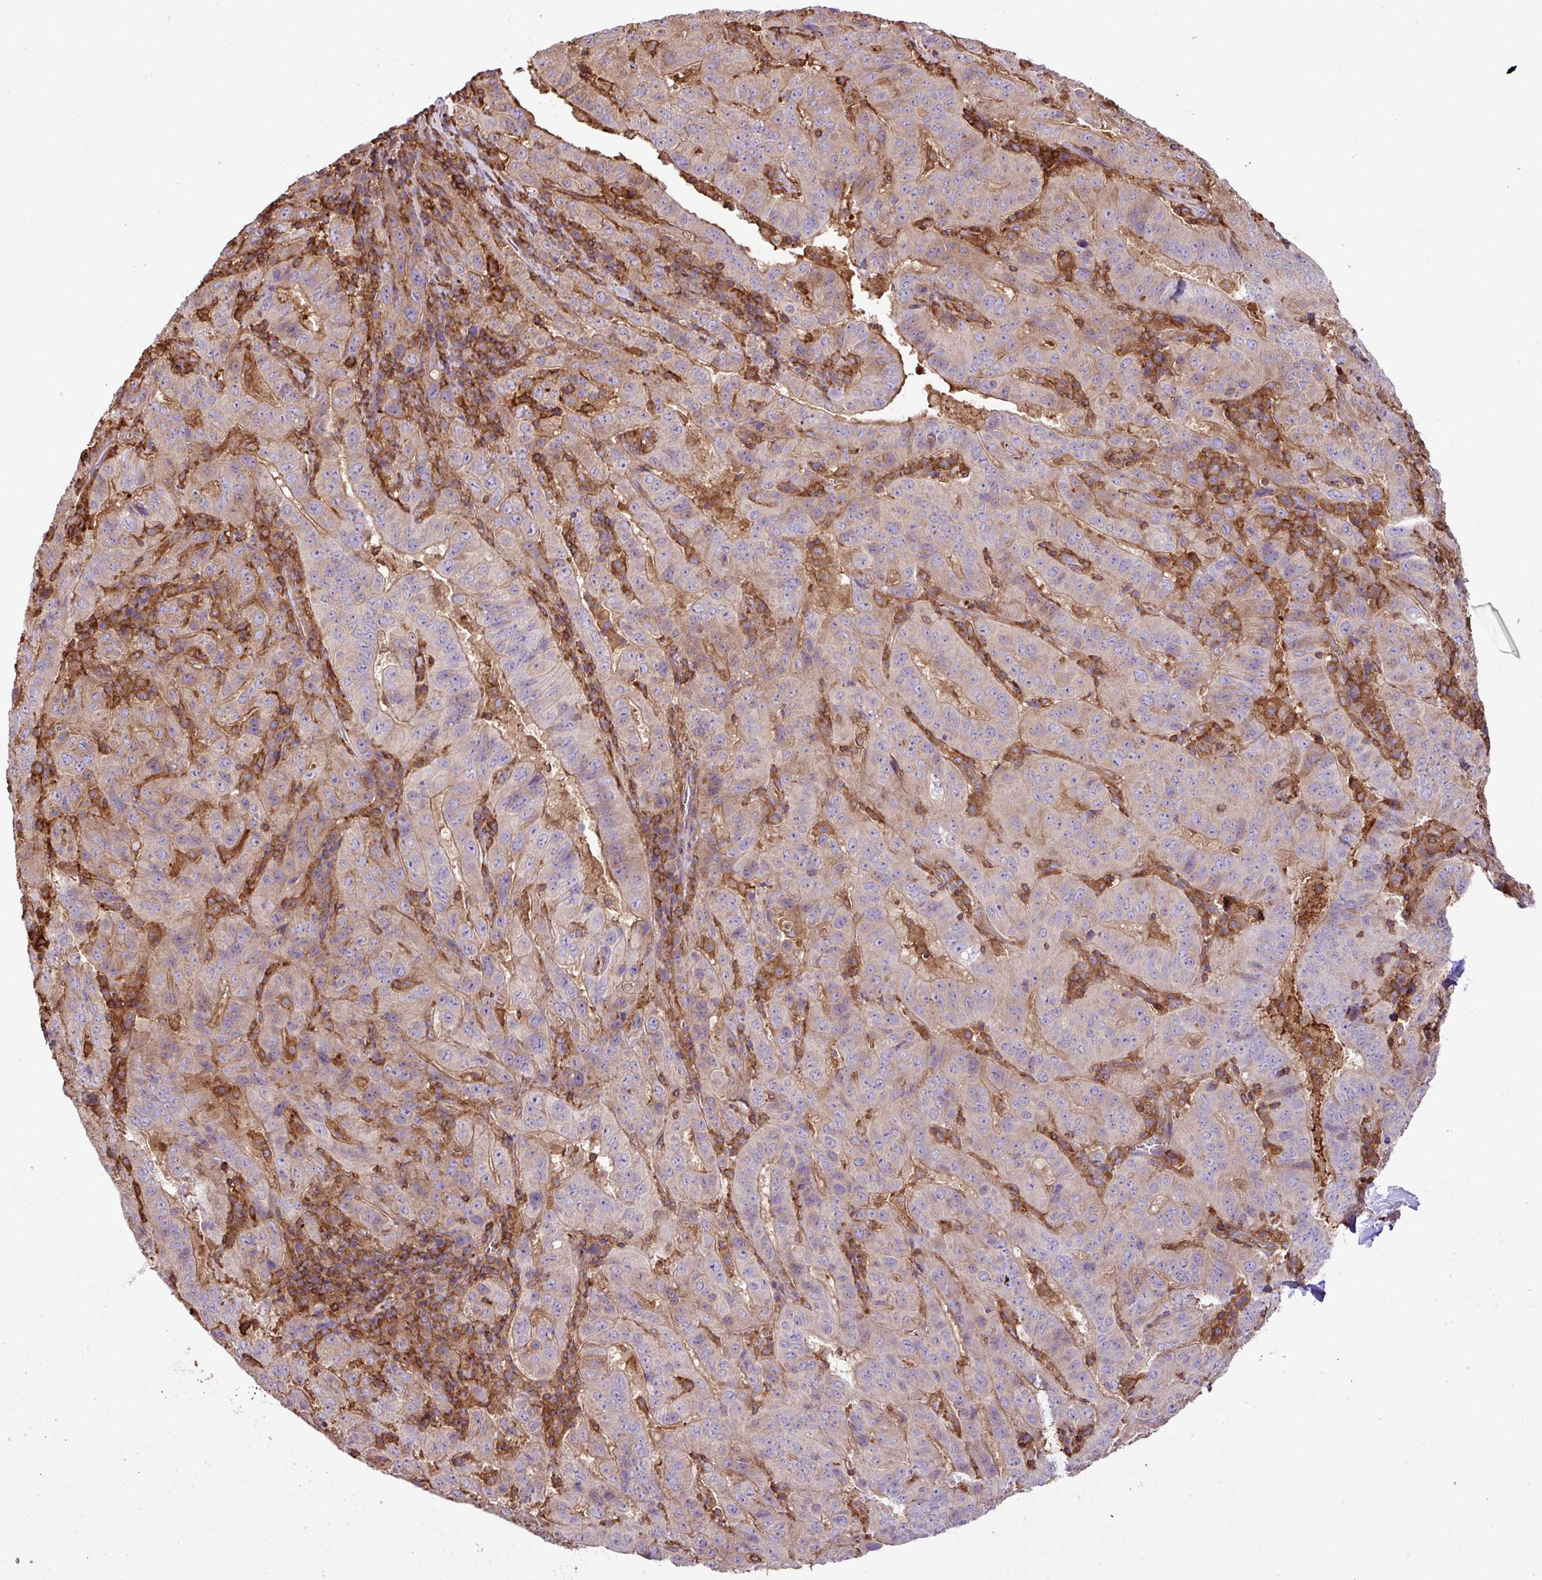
{"staining": {"intensity": "moderate", "quantity": "<25%", "location": "cytoplasmic/membranous"}, "tissue": "pancreatic cancer", "cell_type": "Tumor cells", "image_type": "cancer", "snomed": [{"axis": "morphology", "description": "Adenocarcinoma, NOS"}, {"axis": "topography", "description": "Pancreas"}], "caption": "A micrograph of human pancreatic cancer stained for a protein exhibits moderate cytoplasmic/membranous brown staining in tumor cells. (DAB (3,3'-diaminobenzidine) IHC with brightfield microscopy, high magnification).", "gene": "PGAP6", "patient": {"sex": "male", "age": 63}}